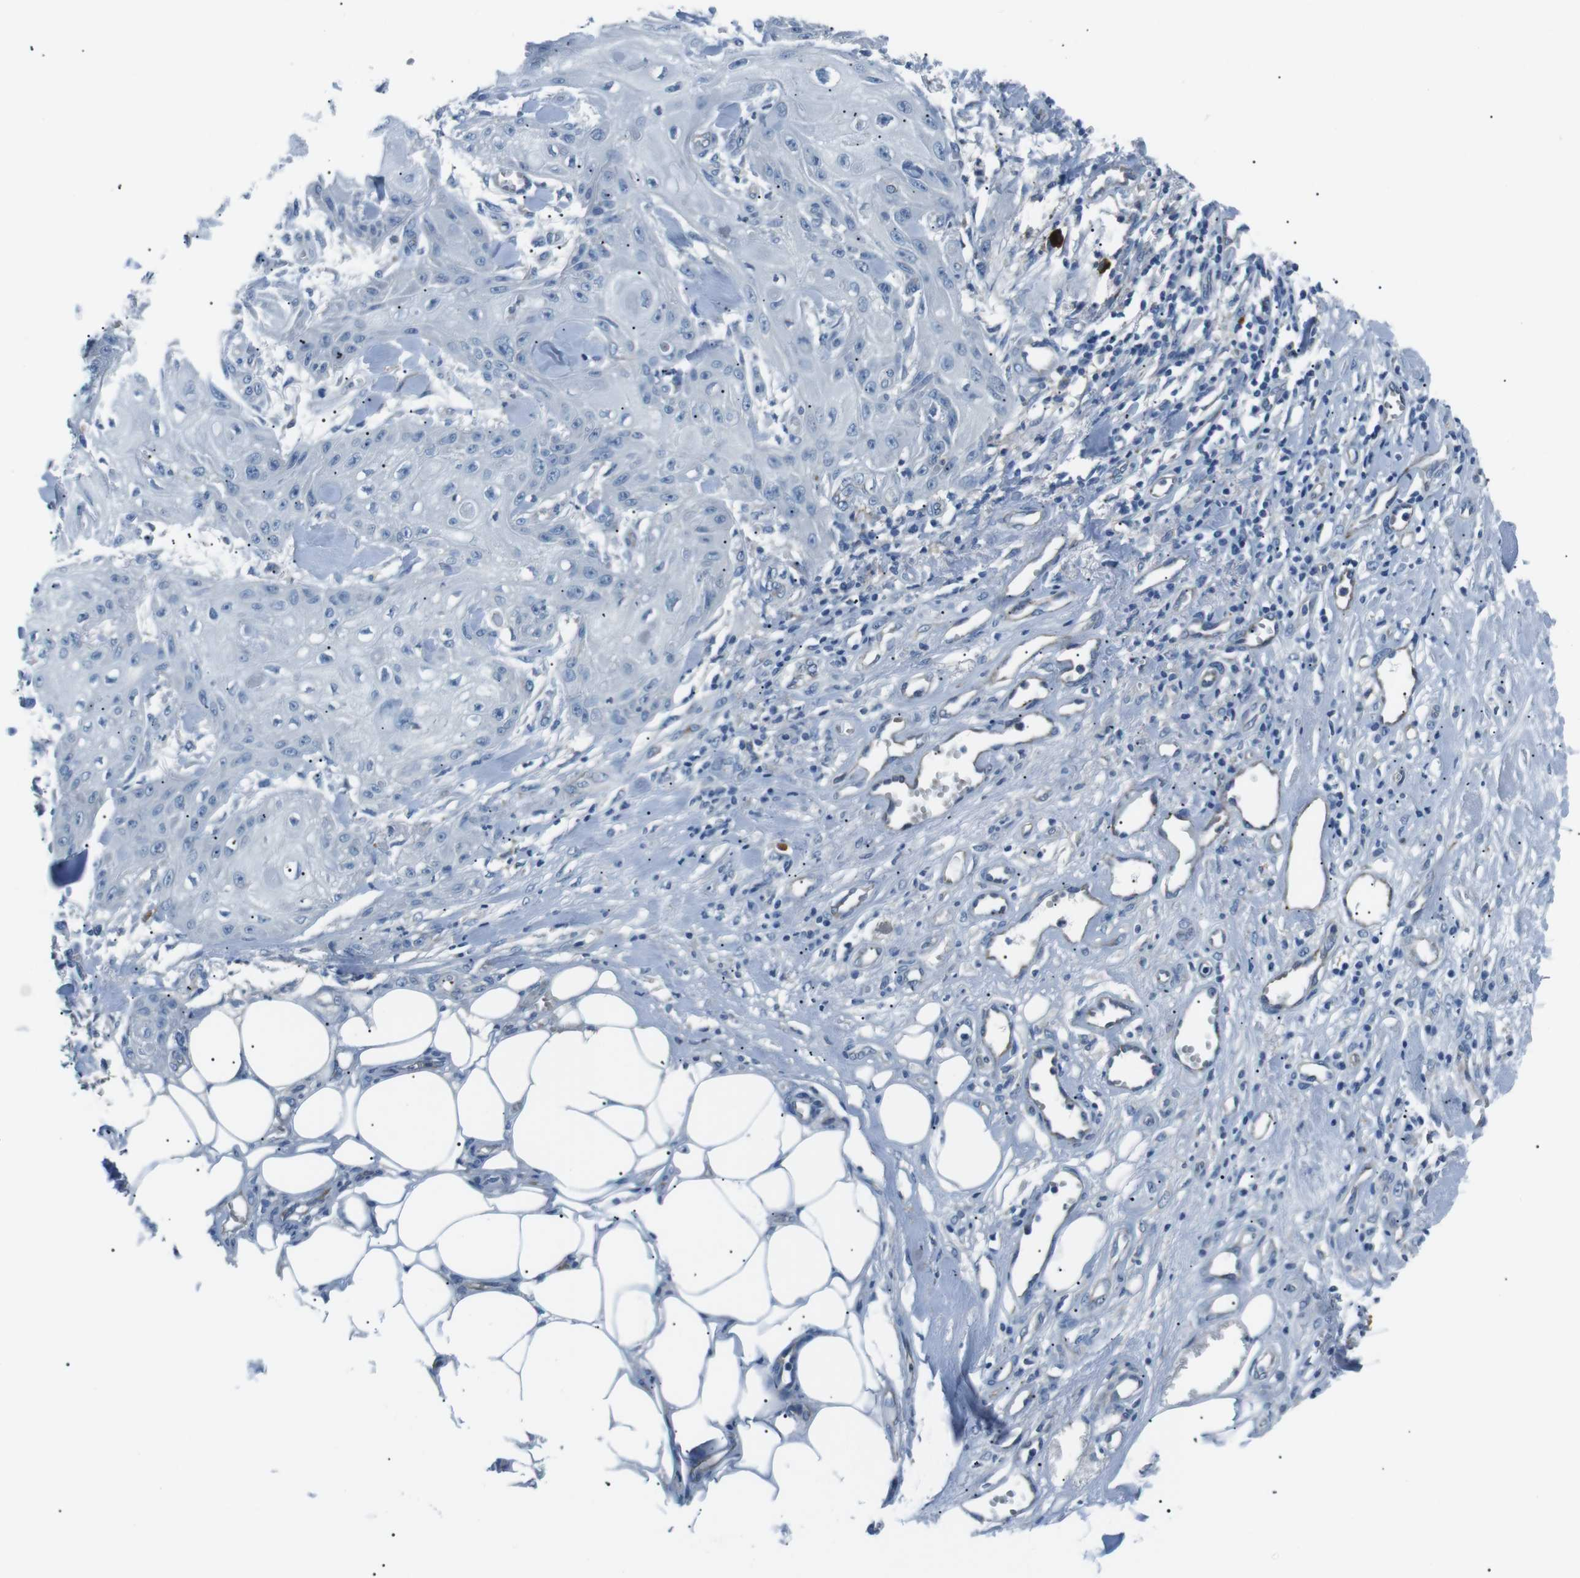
{"staining": {"intensity": "negative", "quantity": "none", "location": "none"}, "tissue": "skin cancer", "cell_type": "Tumor cells", "image_type": "cancer", "snomed": [{"axis": "morphology", "description": "Squamous cell carcinoma, NOS"}, {"axis": "topography", "description": "Skin"}], "caption": "An immunohistochemistry (IHC) photomicrograph of skin squamous cell carcinoma is shown. There is no staining in tumor cells of skin squamous cell carcinoma.", "gene": "CSF2RA", "patient": {"sex": "male", "age": 74}}